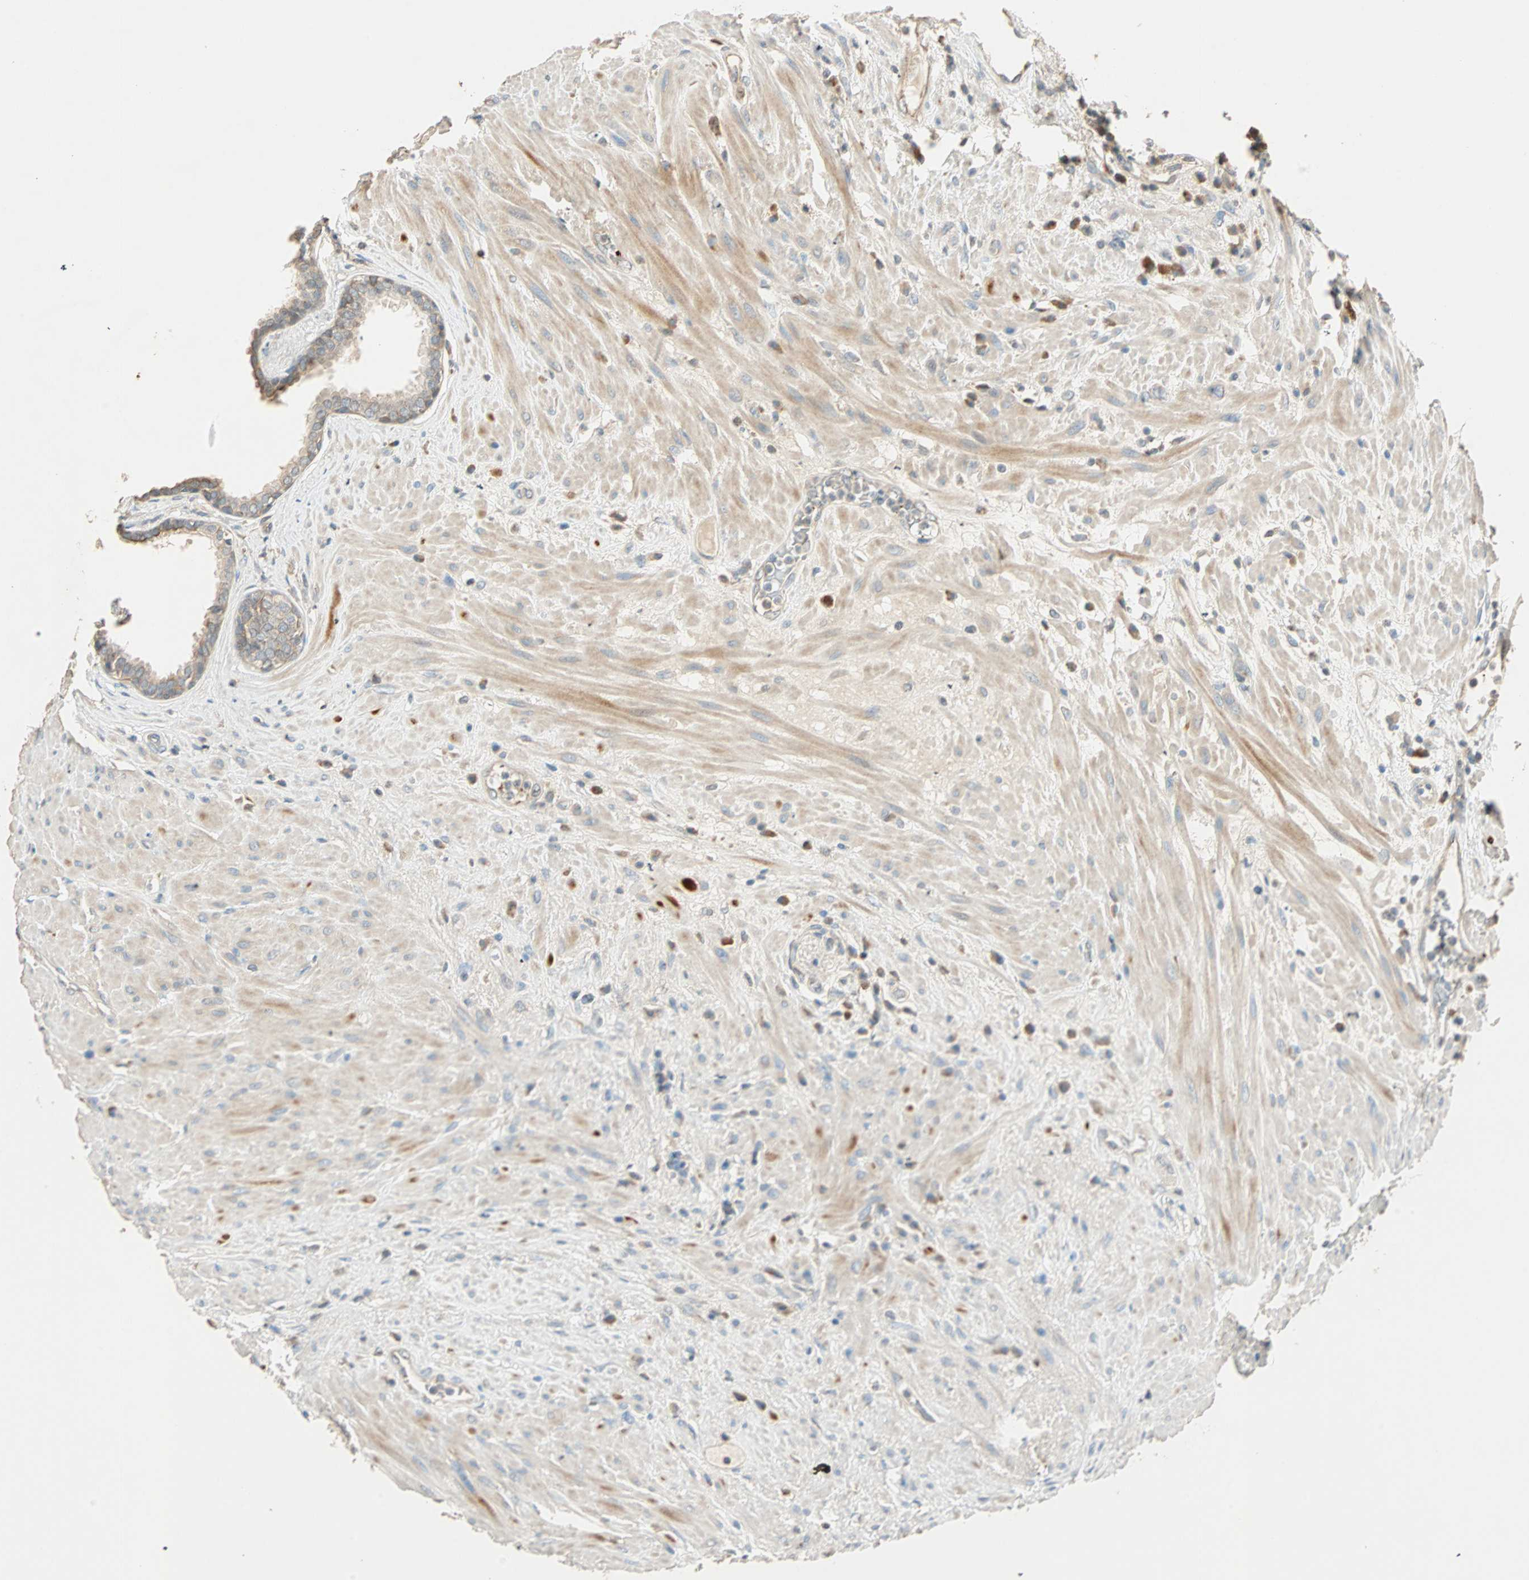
{"staining": {"intensity": "weak", "quantity": "25%-75%", "location": "cytoplasmic/membranous"}, "tissue": "seminal vesicle", "cell_type": "Glandular cells", "image_type": "normal", "snomed": [{"axis": "morphology", "description": "Normal tissue, NOS"}, {"axis": "topography", "description": "Seminal veicle"}], "caption": "The histopathology image shows immunohistochemical staining of normal seminal vesicle. There is weak cytoplasmic/membranous positivity is identified in about 25%-75% of glandular cells.", "gene": "RAD18", "patient": {"sex": "male", "age": 61}}